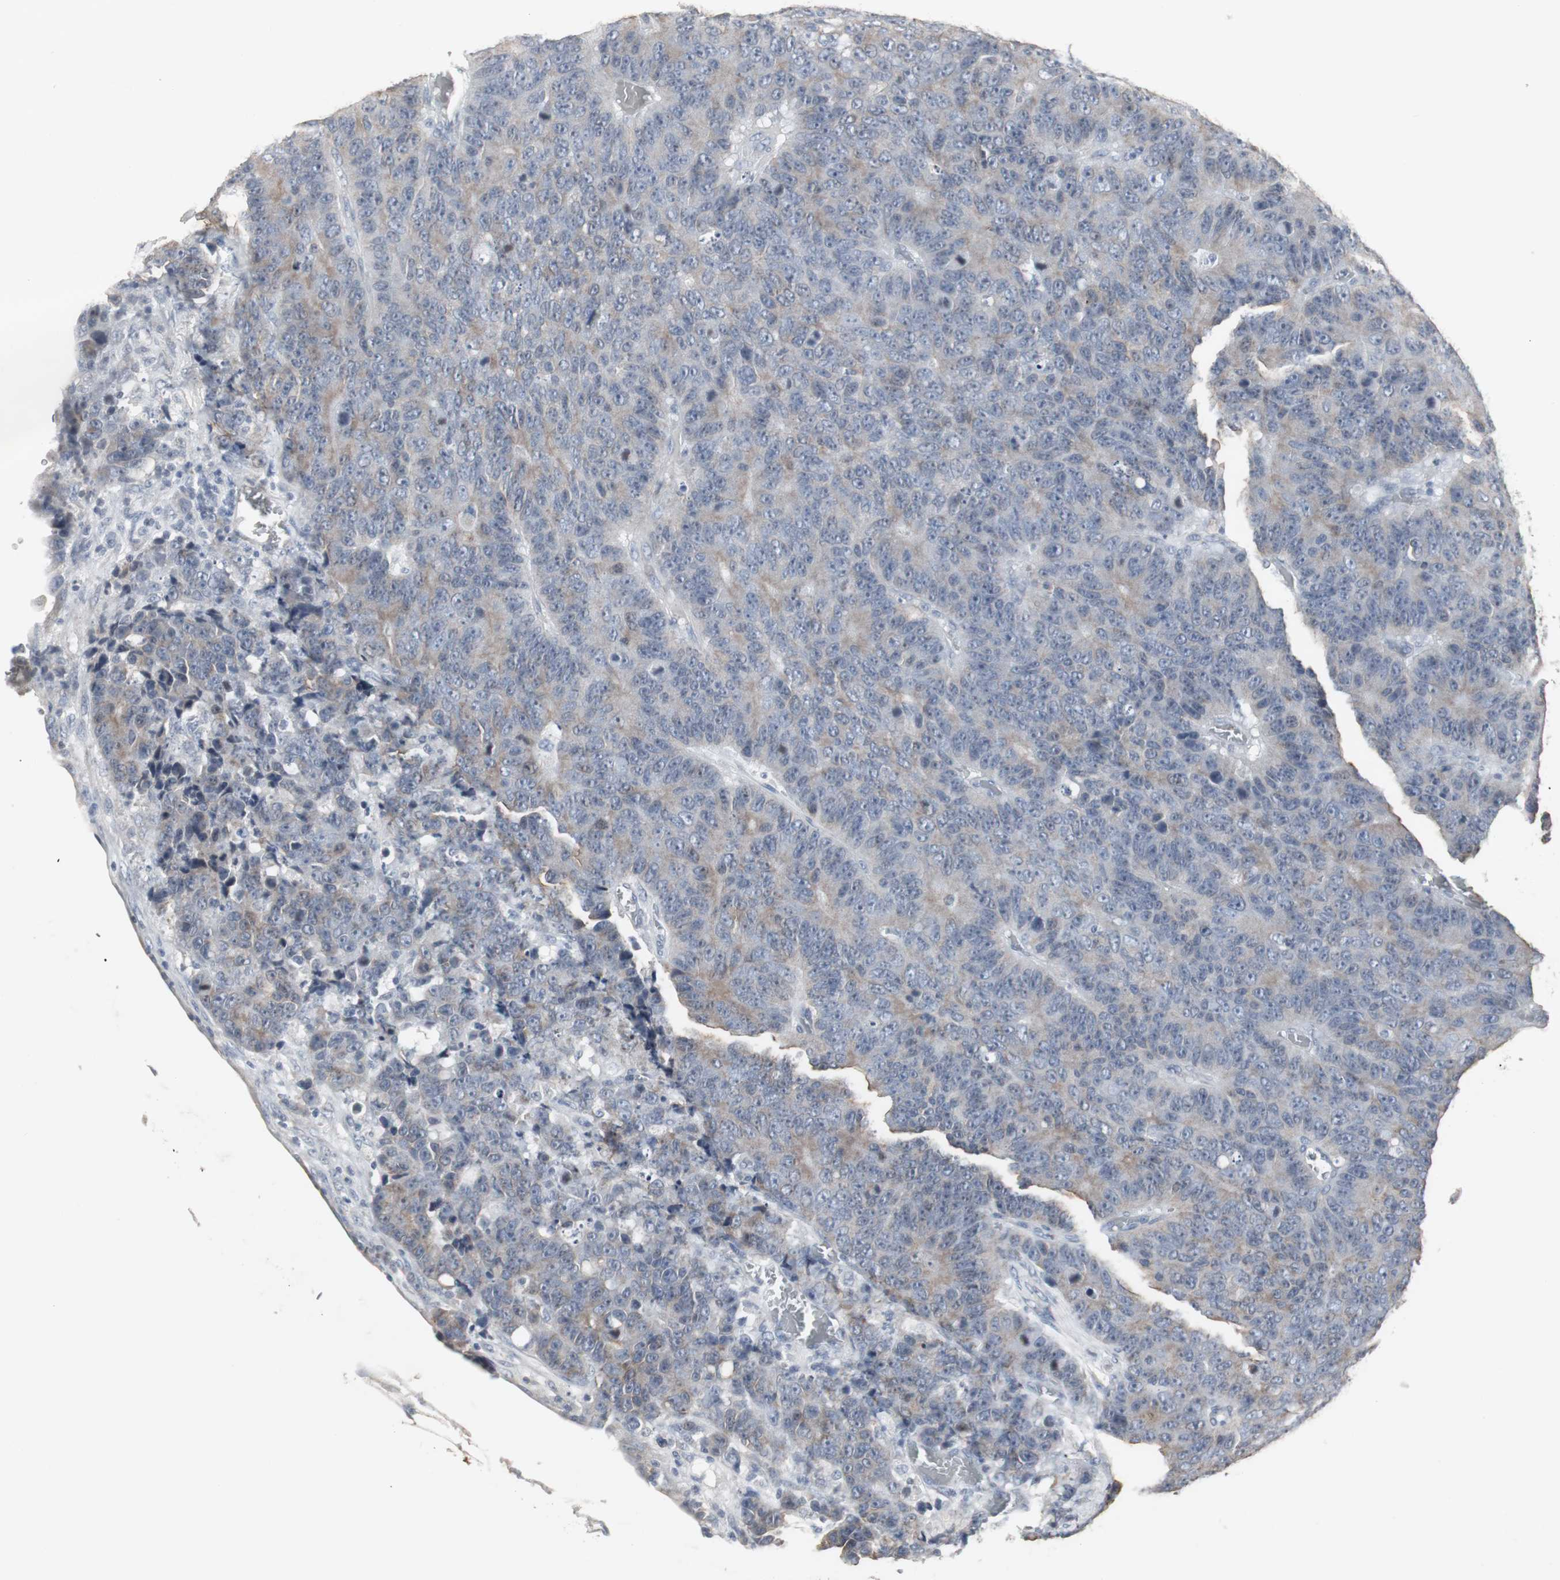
{"staining": {"intensity": "moderate", "quantity": "25%-75%", "location": "cytoplasmic/membranous"}, "tissue": "colorectal cancer", "cell_type": "Tumor cells", "image_type": "cancer", "snomed": [{"axis": "morphology", "description": "Adenocarcinoma, NOS"}, {"axis": "topography", "description": "Colon"}], "caption": "Immunohistochemistry (IHC) (DAB) staining of colorectal adenocarcinoma exhibits moderate cytoplasmic/membranous protein positivity in approximately 25%-75% of tumor cells.", "gene": "ACAA1", "patient": {"sex": "female", "age": 86}}